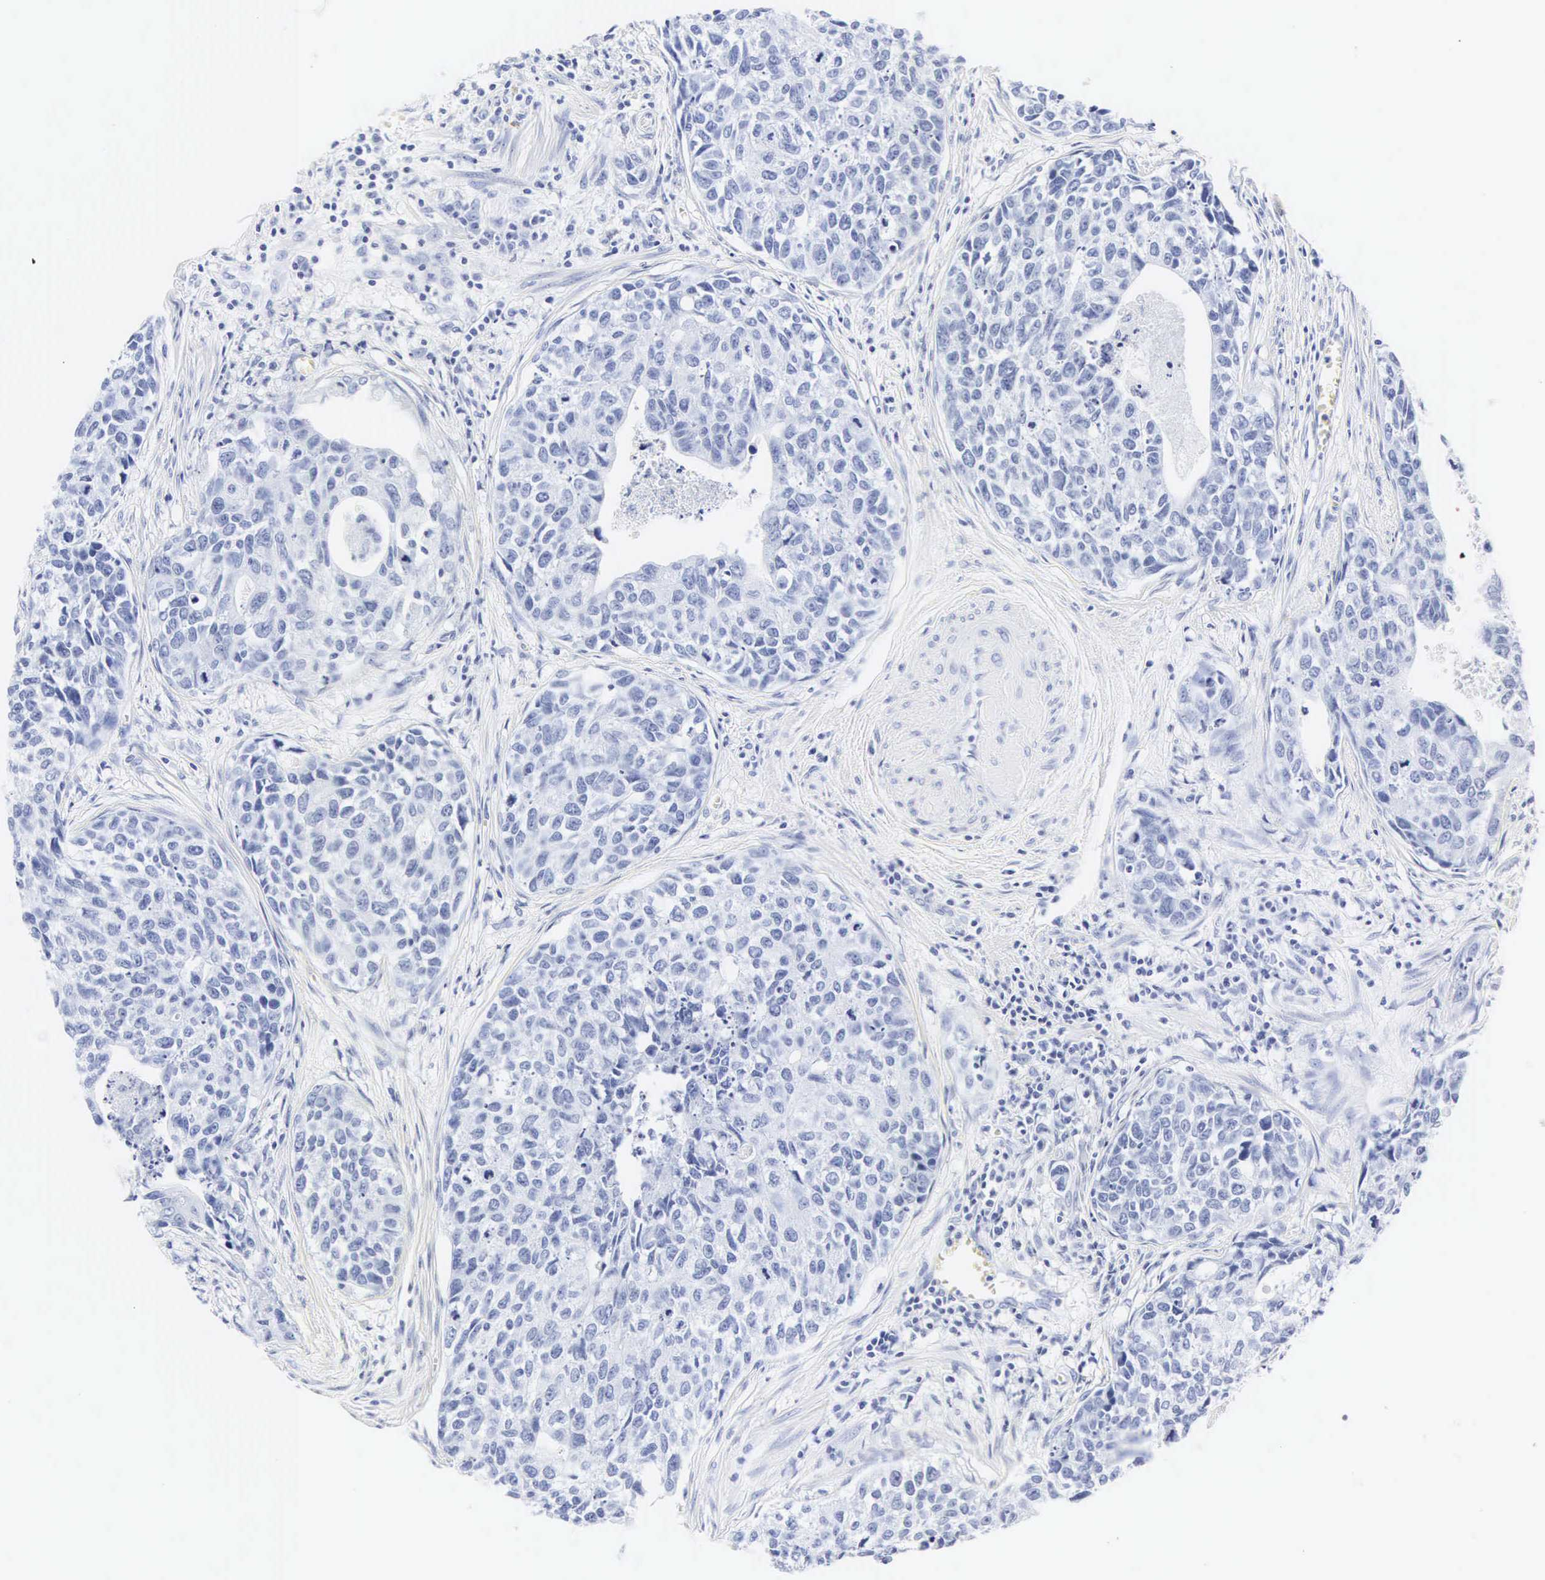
{"staining": {"intensity": "negative", "quantity": "none", "location": "none"}, "tissue": "urothelial cancer", "cell_type": "Tumor cells", "image_type": "cancer", "snomed": [{"axis": "morphology", "description": "Urothelial carcinoma, High grade"}, {"axis": "topography", "description": "Urinary bladder"}], "caption": "This is an immunohistochemistry (IHC) histopathology image of human urothelial cancer. There is no staining in tumor cells.", "gene": "INS", "patient": {"sex": "male", "age": 81}}